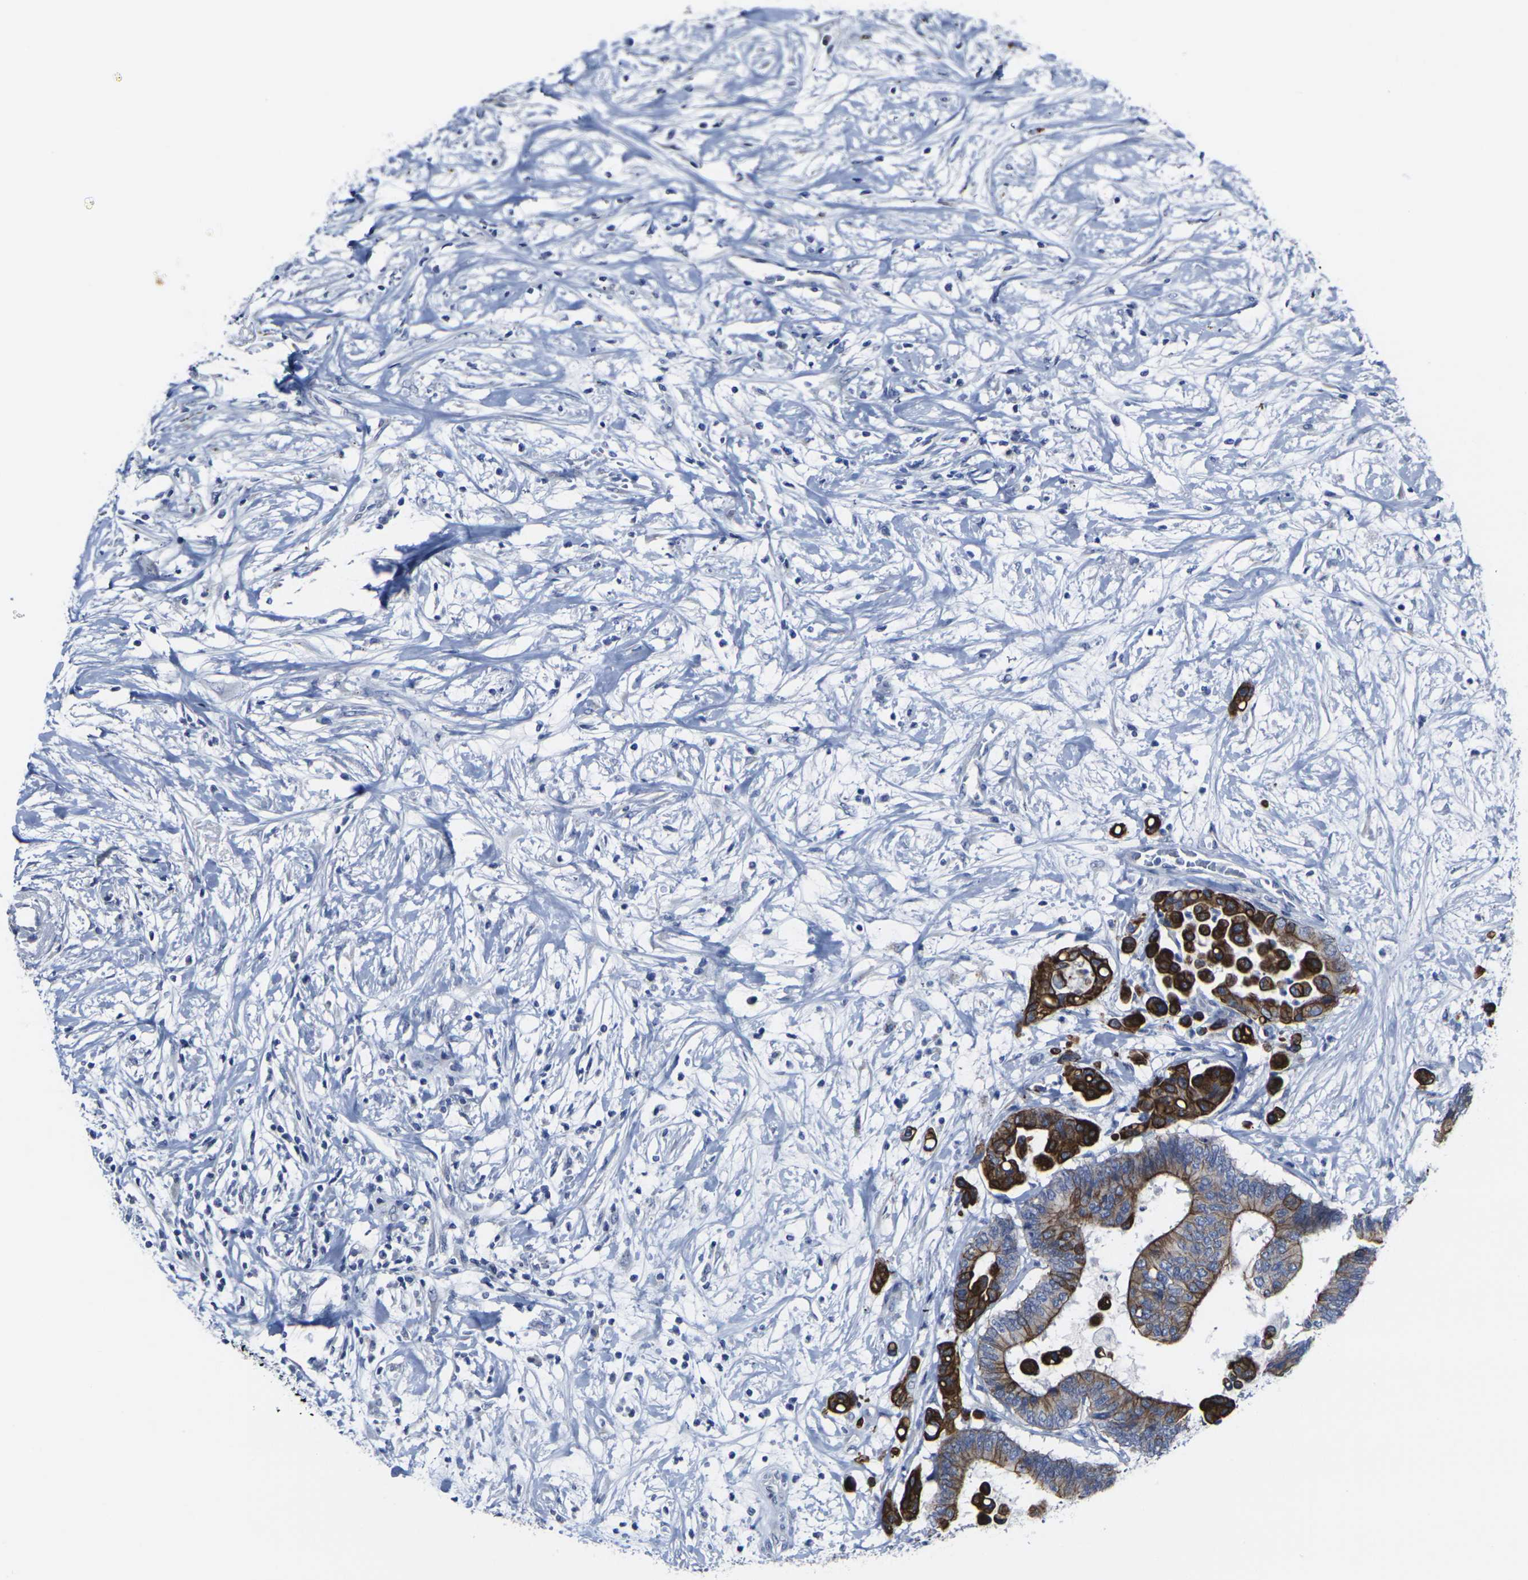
{"staining": {"intensity": "strong", "quantity": ">75%", "location": "cytoplasmic/membranous"}, "tissue": "colorectal cancer", "cell_type": "Tumor cells", "image_type": "cancer", "snomed": [{"axis": "morphology", "description": "Normal tissue, NOS"}, {"axis": "morphology", "description": "Adenocarcinoma, NOS"}, {"axis": "topography", "description": "Colon"}], "caption": "Immunohistochemical staining of colorectal cancer (adenocarcinoma) displays high levels of strong cytoplasmic/membranous positivity in approximately >75% of tumor cells.", "gene": "ANKRD46", "patient": {"sex": "male", "age": 82}}